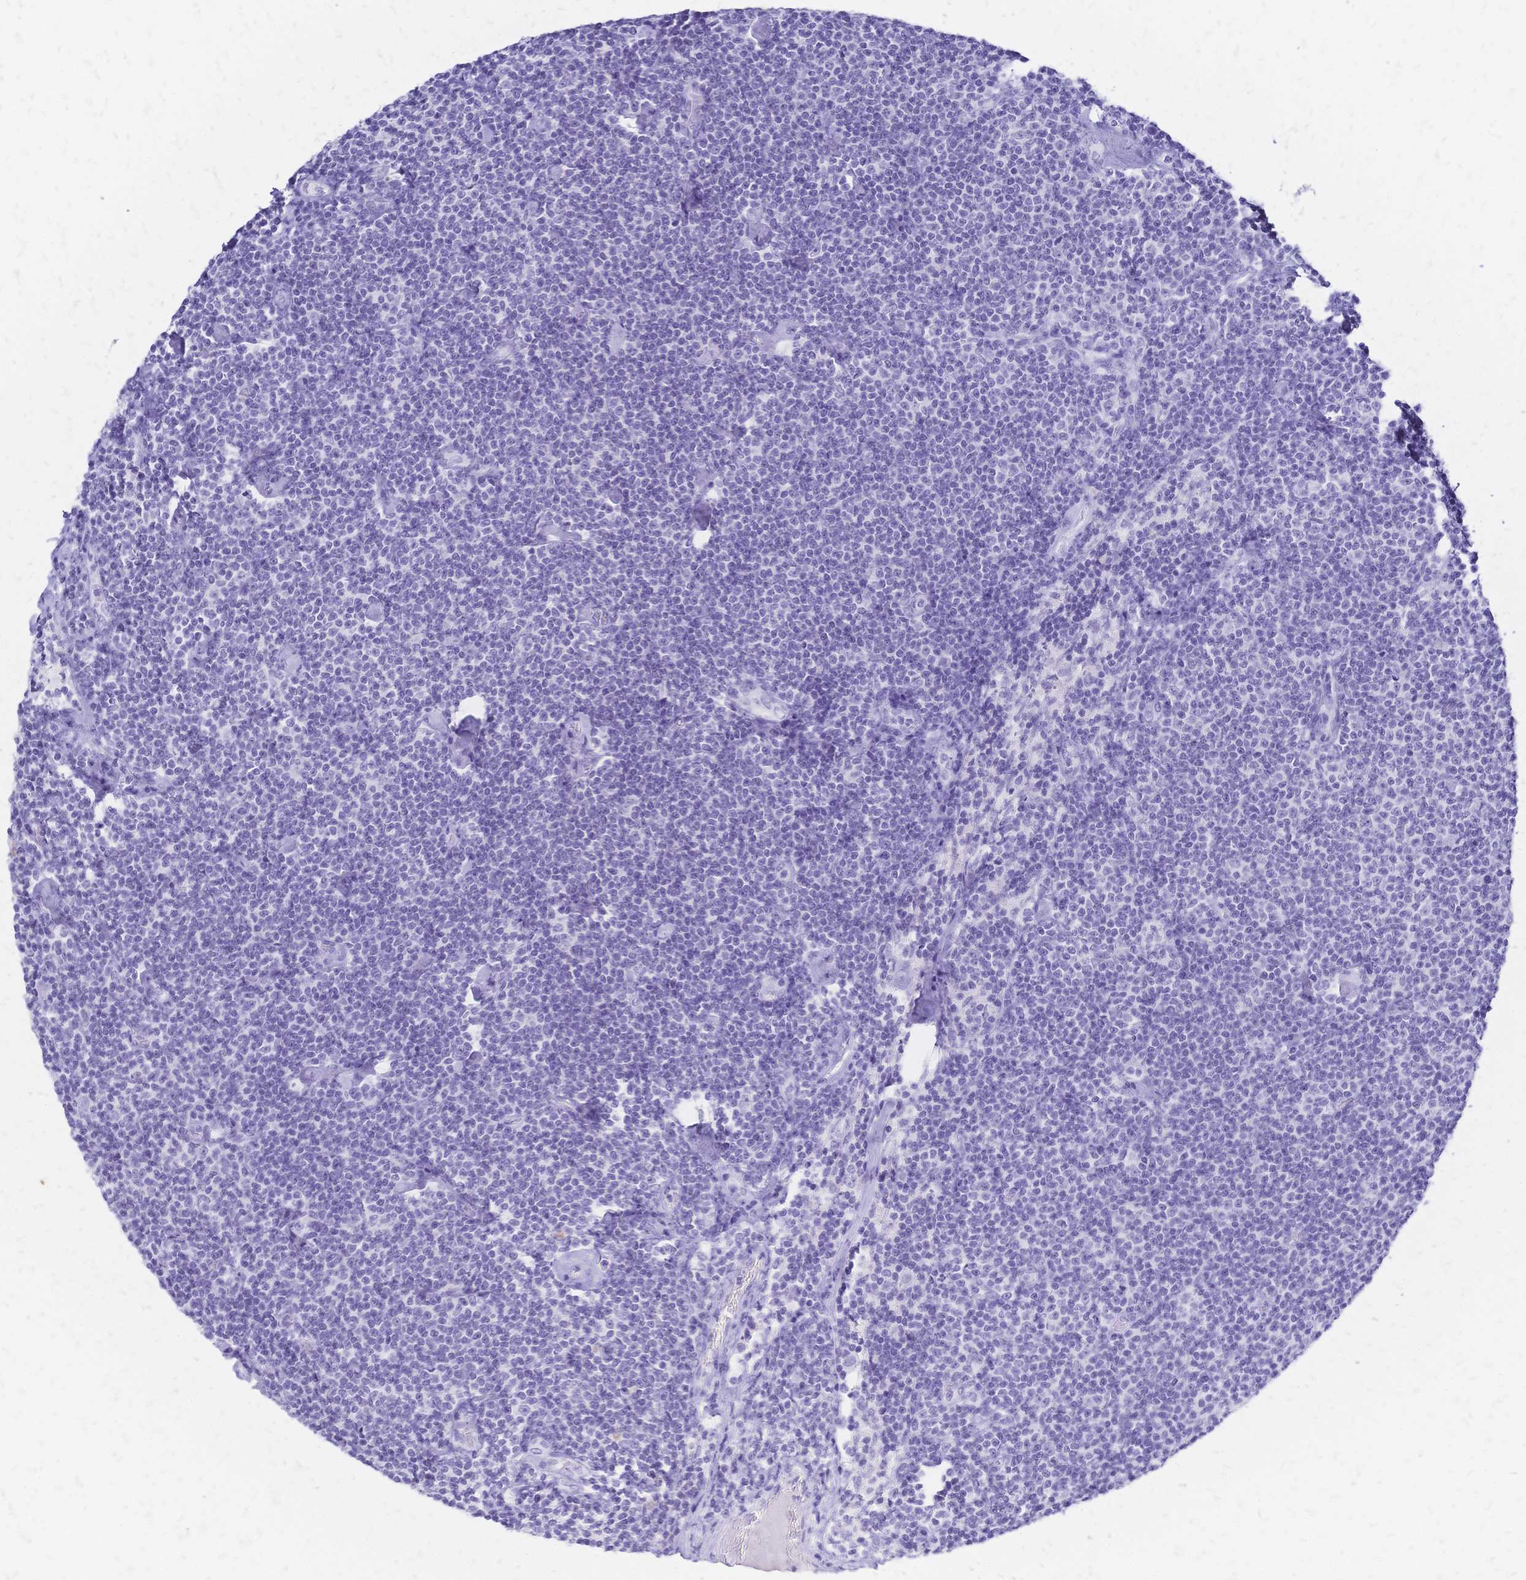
{"staining": {"intensity": "negative", "quantity": "none", "location": "none"}, "tissue": "lymphoma", "cell_type": "Tumor cells", "image_type": "cancer", "snomed": [{"axis": "morphology", "description": "Malignant lymphoma, non-Hodgkin's type, Low grade"}, {"axis": "topography", "description": "Lymph node"}], "caption": "Lymphoma was stained to show a protein in brown. There is no significant positivity in tumor cells. (DAB IHC, high magnification).", "gene": "FA2H", "patient": {"sex": "male", "age": 81}}